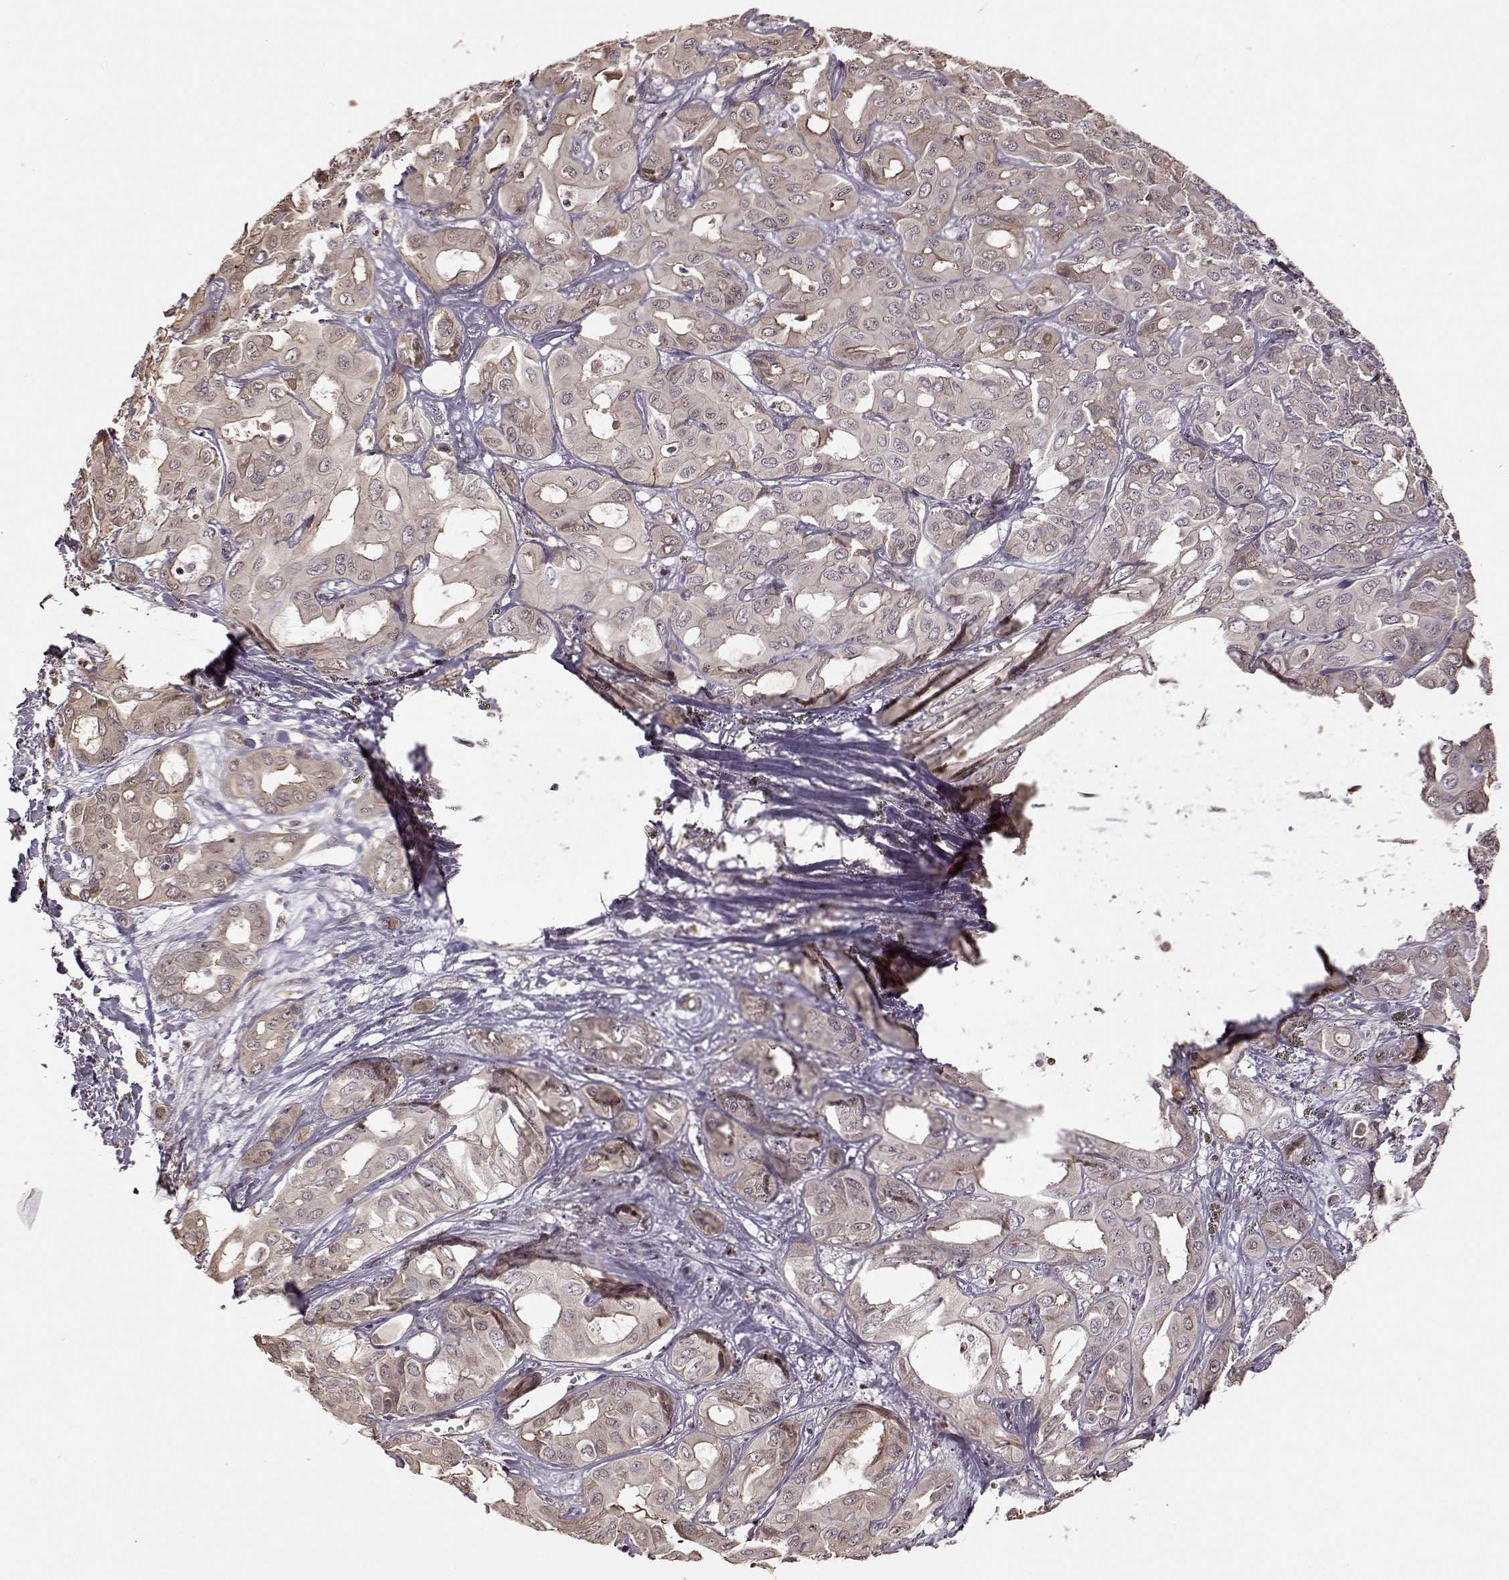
{"staining": {"intensity": "weak", "quantity": "25%-75%", "location": "cytoplasmic/membranous"}, "tissue": "liver cancer", "cell_type": "Tumor cells", "image_type": "cancer", "snomed": [{"axis": "morphology", "description": "Cholangiocarcinoma"}, {"axis": "topography", "description": "Liver"}], "caption": "Liver cholangiocarcinoma stained with a protein marker shows weak staining in tumor cells.", "gene": "CRB1", "patient": {"sex": "female", "age": 60}}